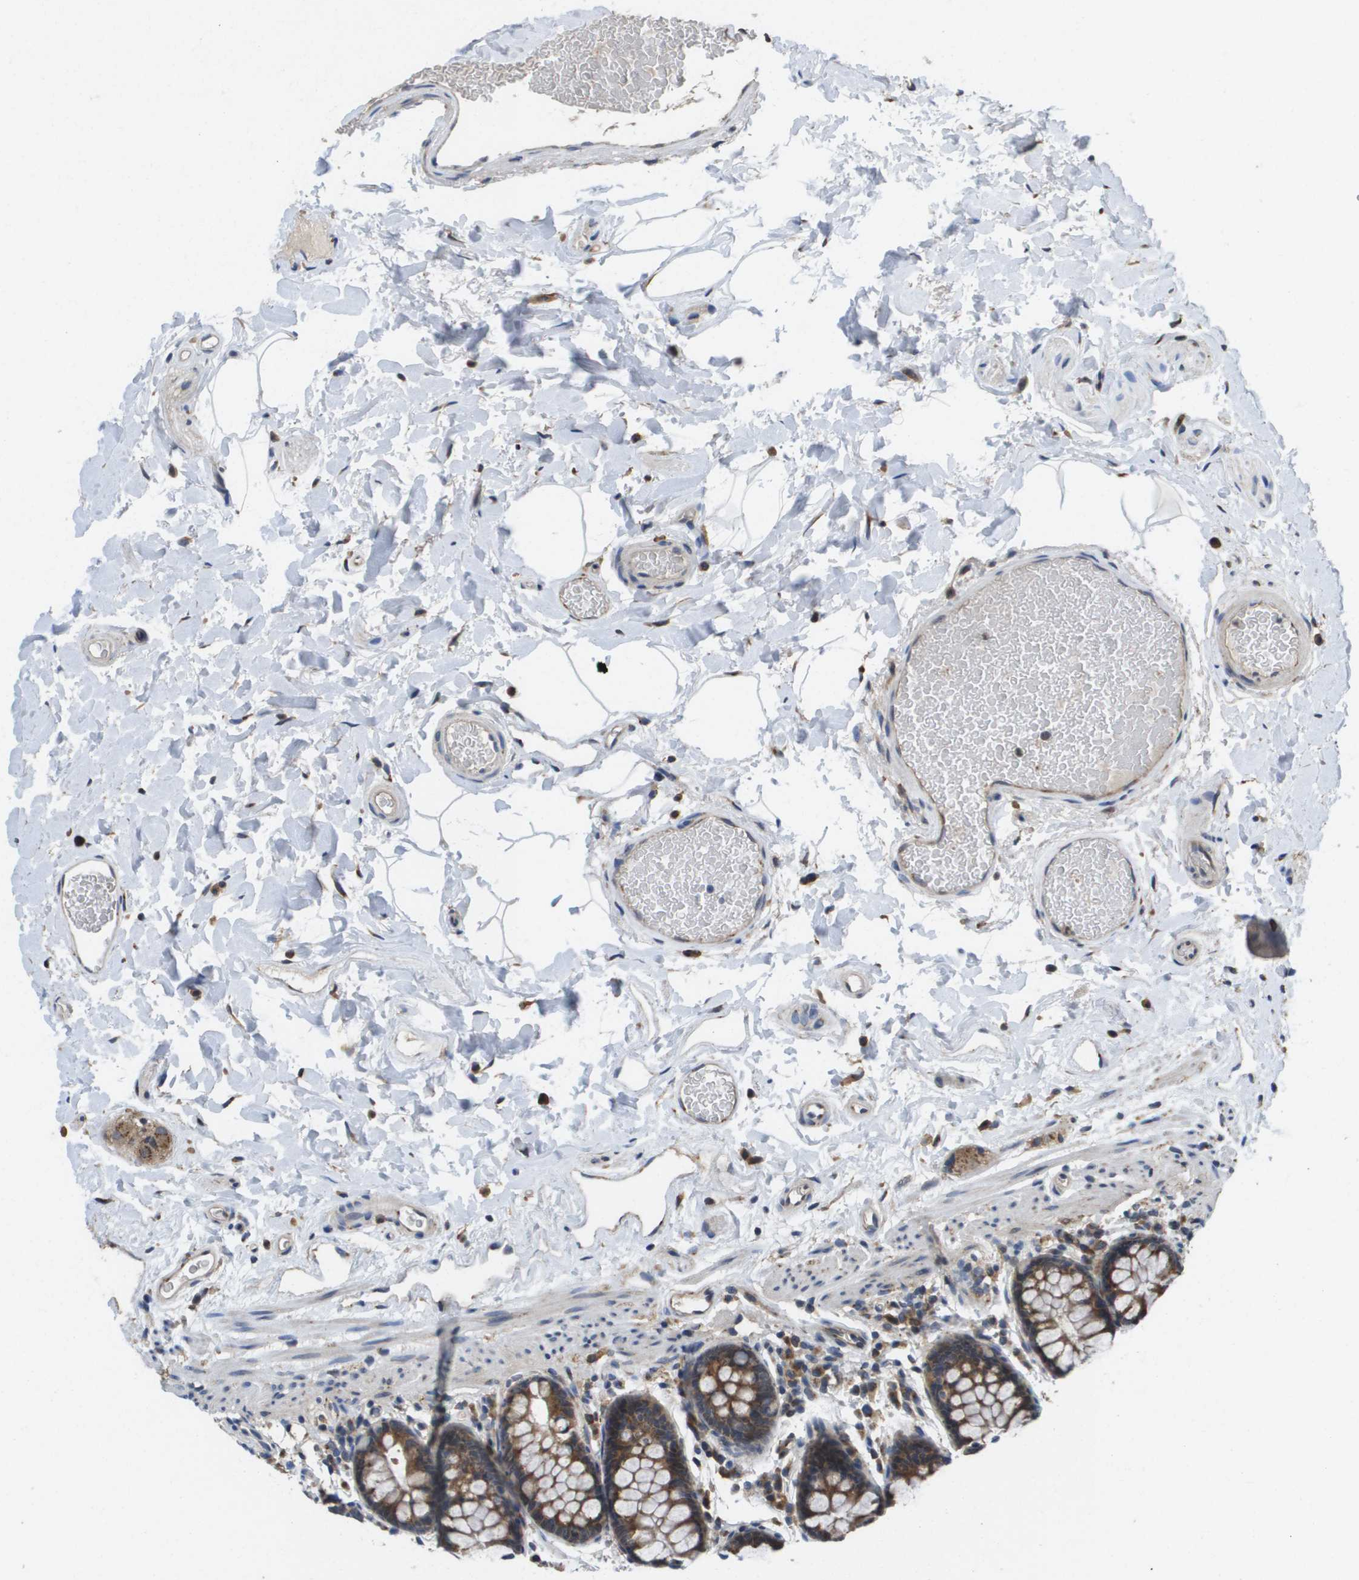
{"staining": {"intensity": "weak", "quantity": ">75%", "location": "cytoplasmic/membranous"}, "tissue": "colon", "cell_type": "Endothelial cells", "image_type": "normal", "snomed": [{"axis": "morphology", "description": "Normal tissue, NOS"}, {"axis": "topography", "description": "Colon"}], "caption": "Immunohistochemical staining of normal human colon reveals >75% levels of weak cytoplasmic/membranous protein staining in approximately >75% of endothelial cells. (DAB (3,3'-diaminobenzidine) IHC, brown staining for protein, blue staining for nuclei).", "gene": "PCK1", "patient": {"sex": "female", "age": 80}}